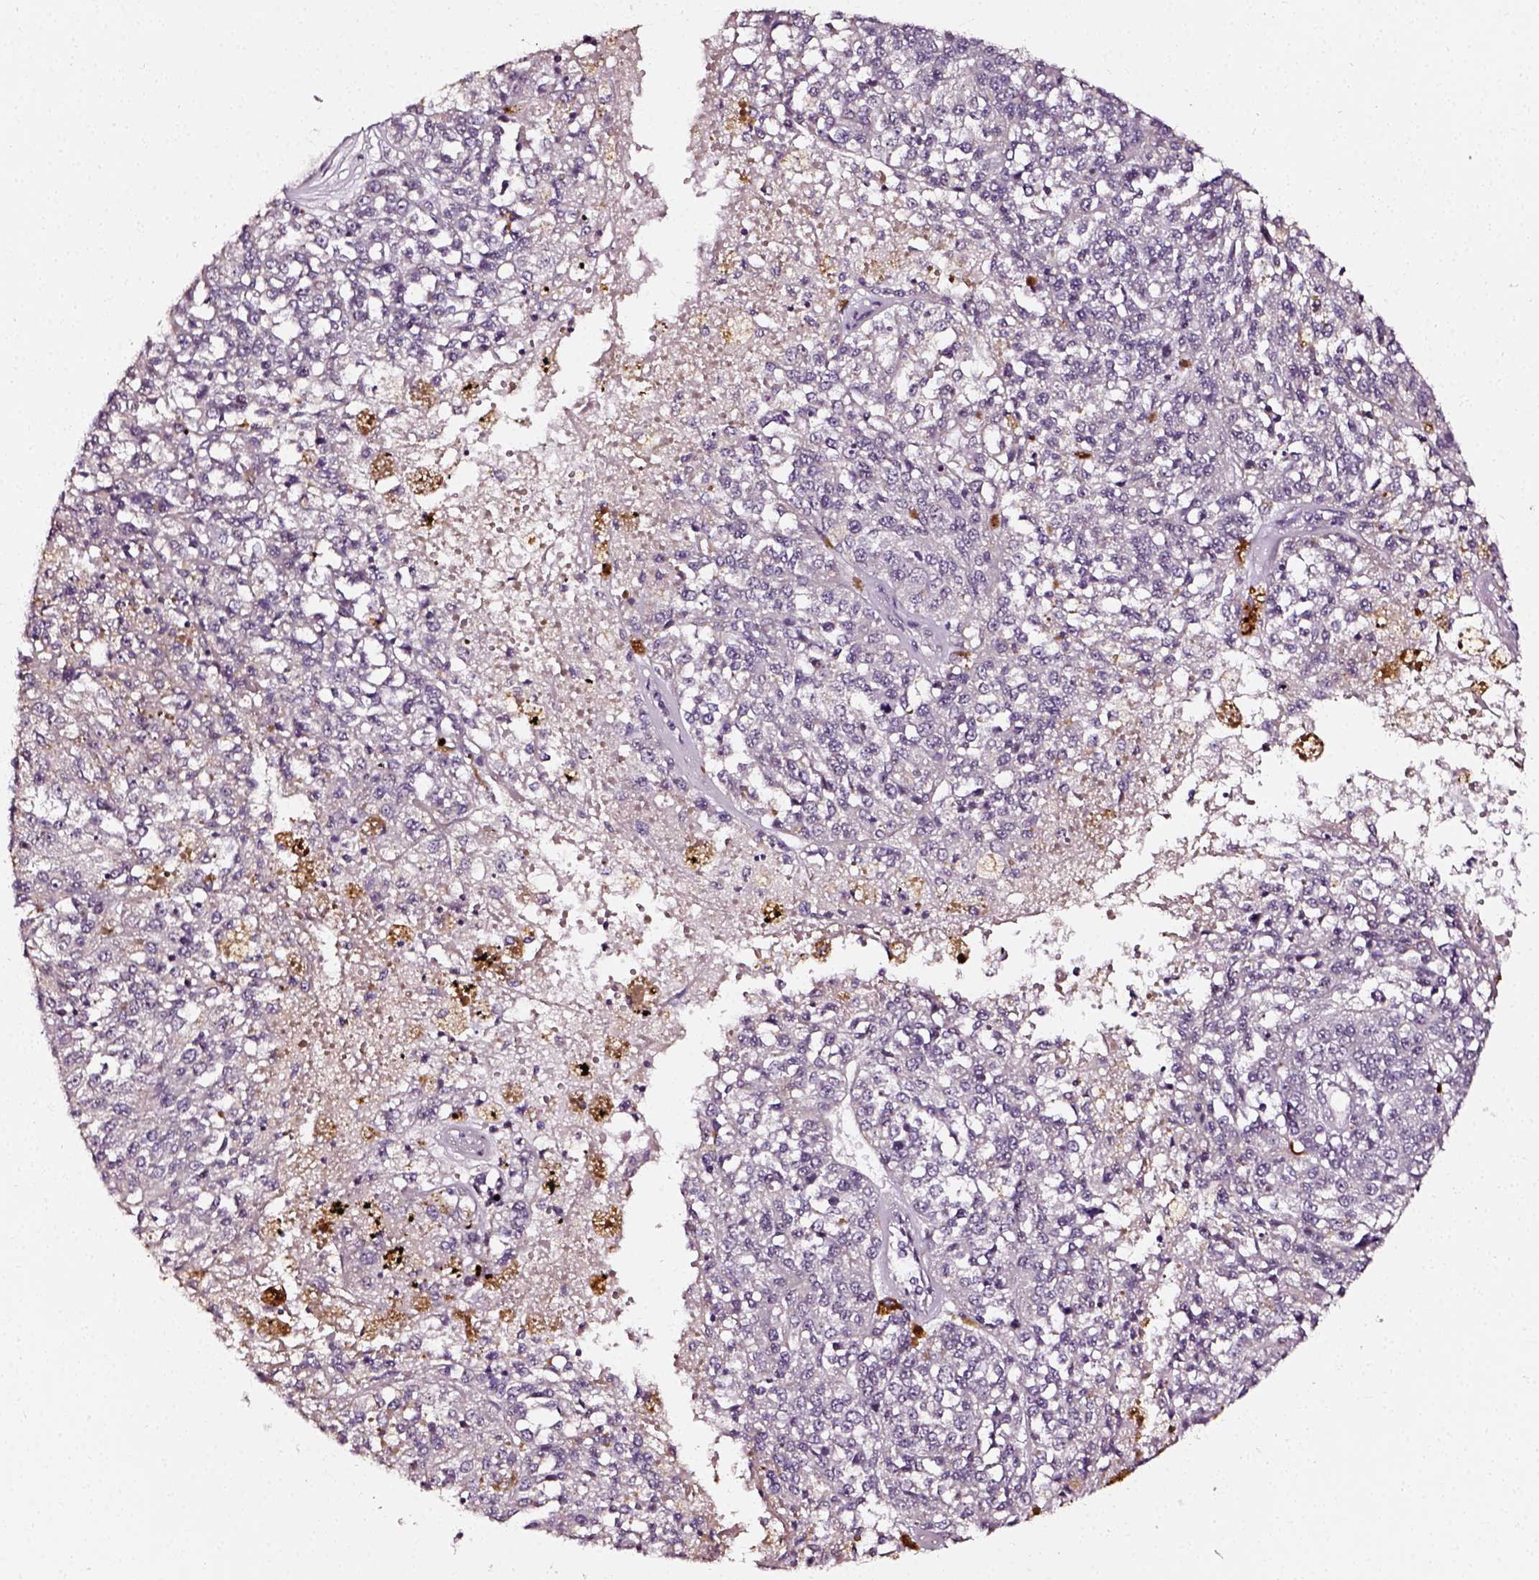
{"staining": {"intensity": "negative", "quantity": "none", "location": "none"}, "tissue": "melanoma", "cell_type": "Tumor cells", "image_type": "cancer", "snomed": [{"axis": "morphology", "description": "Malignant melanoma, Metastatic site"}, {"axis": "topography", "description": "Lymph node"}], "caption": "Photomicrograph shows no significant protein staining in tumor cells of melanoma. The staining was performed using DAB to visualize the protein expression in brown, while the nuclei were stained in blue with hematoxylin (Magnification: 20x).", "gene": "NACC1", "patient": {"sex": "female", "age": 64}}